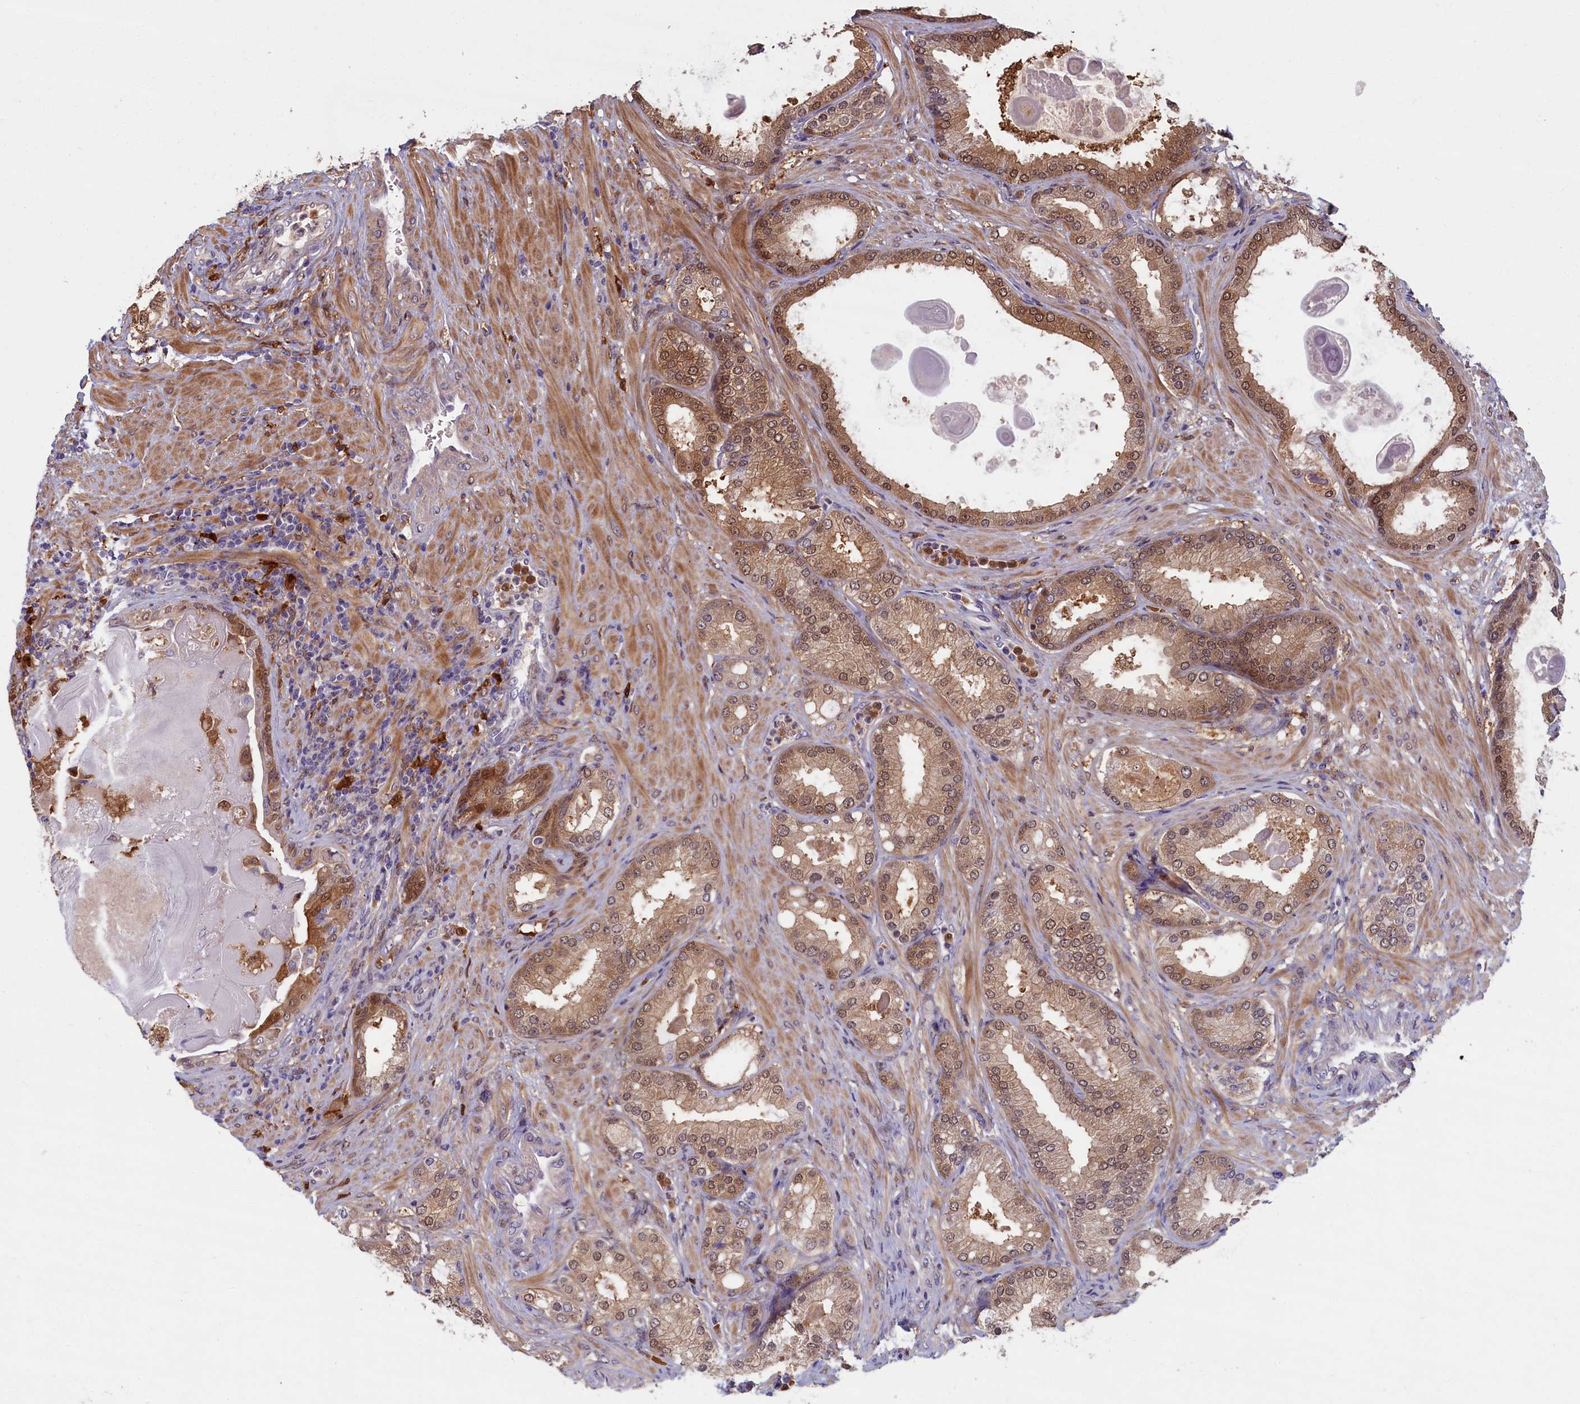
{"staining": {"intensity": "moderate", "quantity": ">75%", "location": "cytoplasmic/membranous,nuclear"}, "tissue": "prostate cancer", "cell_type": "Tumor cells", "image_type": "cancer", "snomed": [{"axis": "morphology", "description": "Adenocarcinoma, Low grade"}, {"axis": "topography", "description": "Prostate"}], "caption": "Immunohistochemical staining of human adenocarcinoma (low-grade) (prostate) exhibits moderate cytoplasmic/membranous and nuclear protein staining in about >75% of tumor cells. (Brightfield microscopy of DAB IHC at high magnification).", "gene": "BLVRB", "patient": {"sex": "male", "age": 59}}